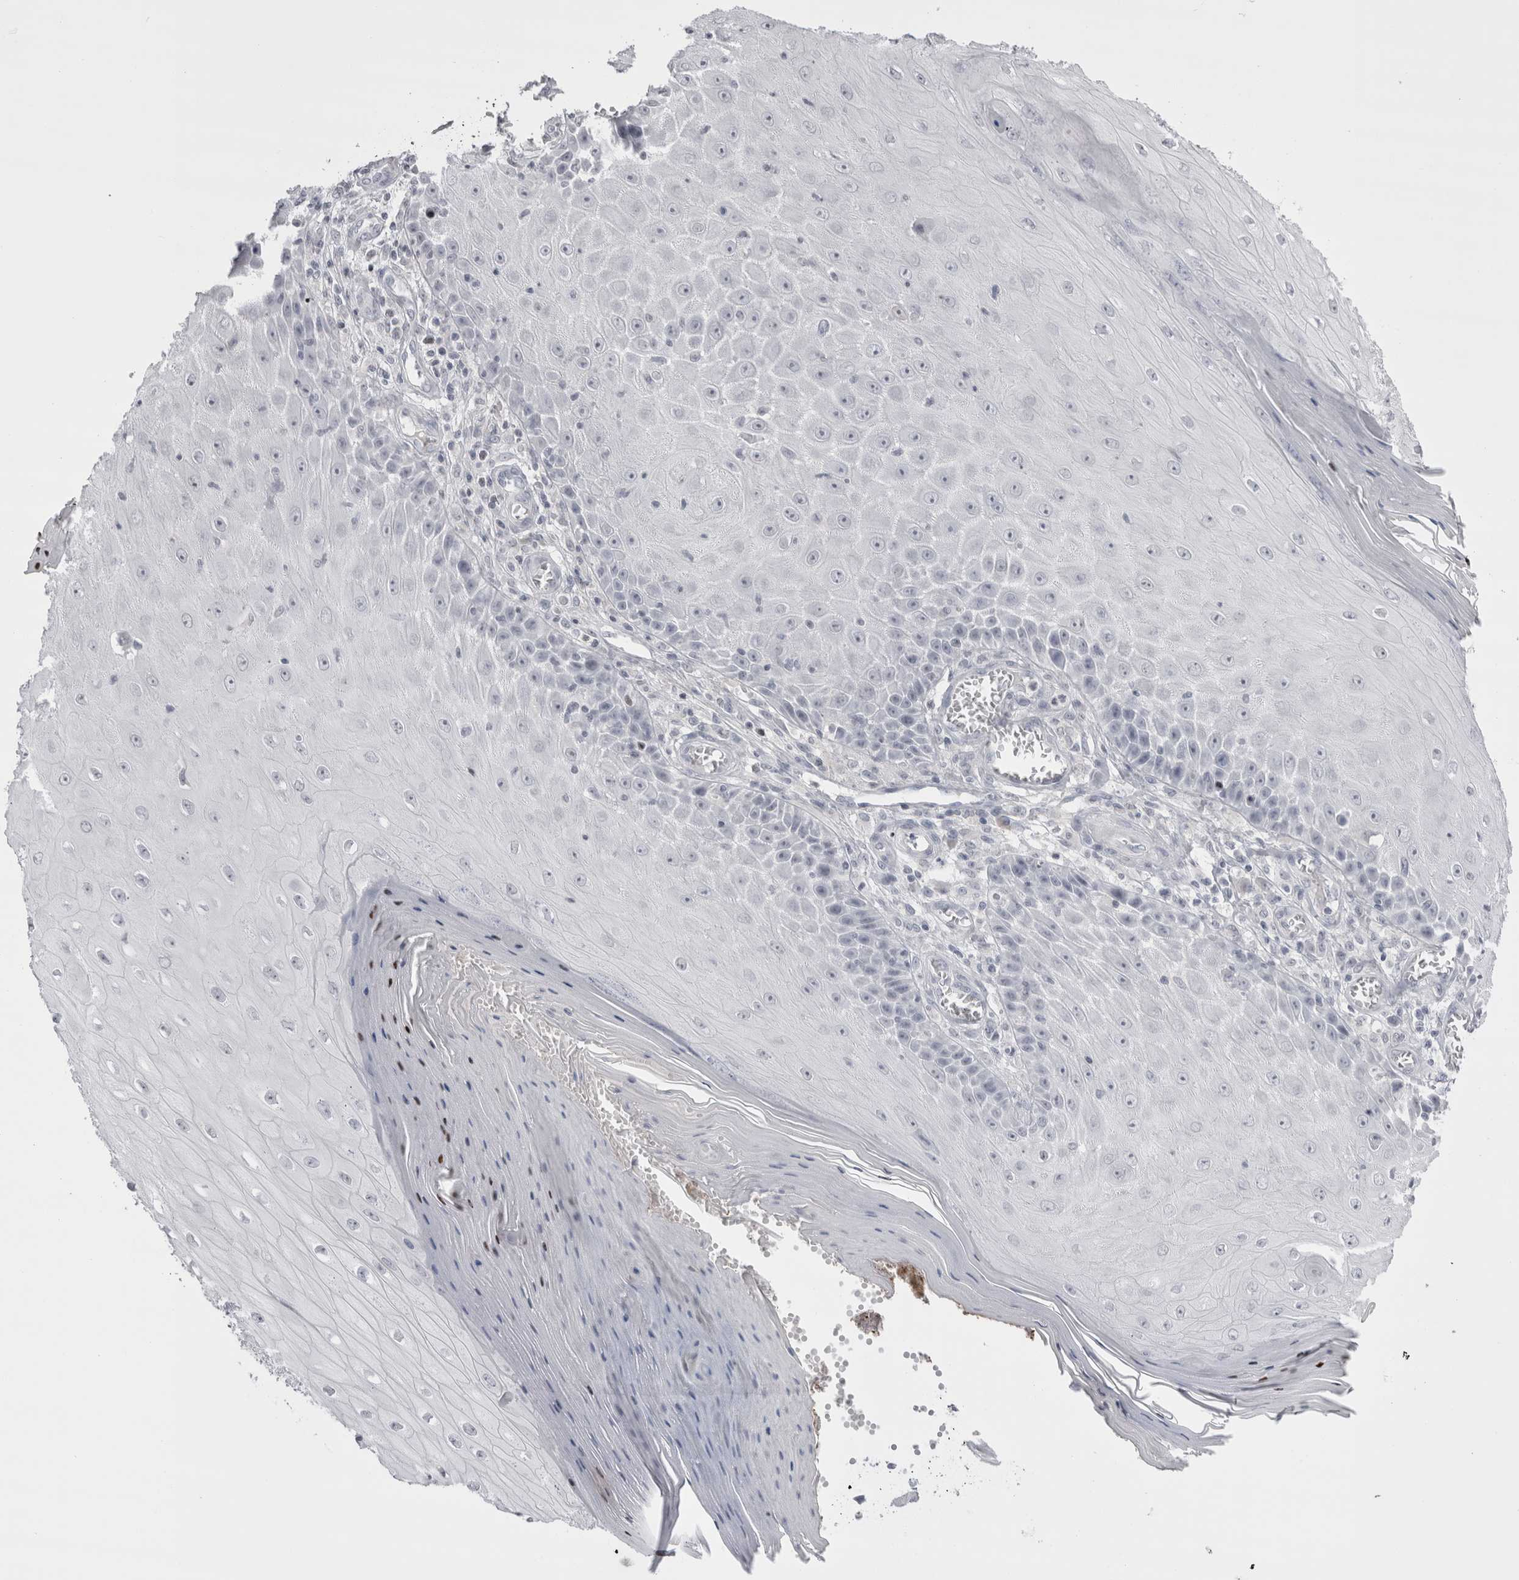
{"staining": {"intensity": "negative", "quantity": "none", "location": "none"}, "tissue": "skin cancer", "cell_type": "Tumor cells", "image_type": "cancer", "snomed": [{"axis": "morphology", "description": "Squamous cell carcinoma, NOS"}, {"axis": "topography", "description": "Skin"}], "caption": "A micrograph of skin cancer stained for a protein displays no brown staining in tumor cells.", "gene": "FNDC8", "patient": {"sex": "female", "age": 73}}